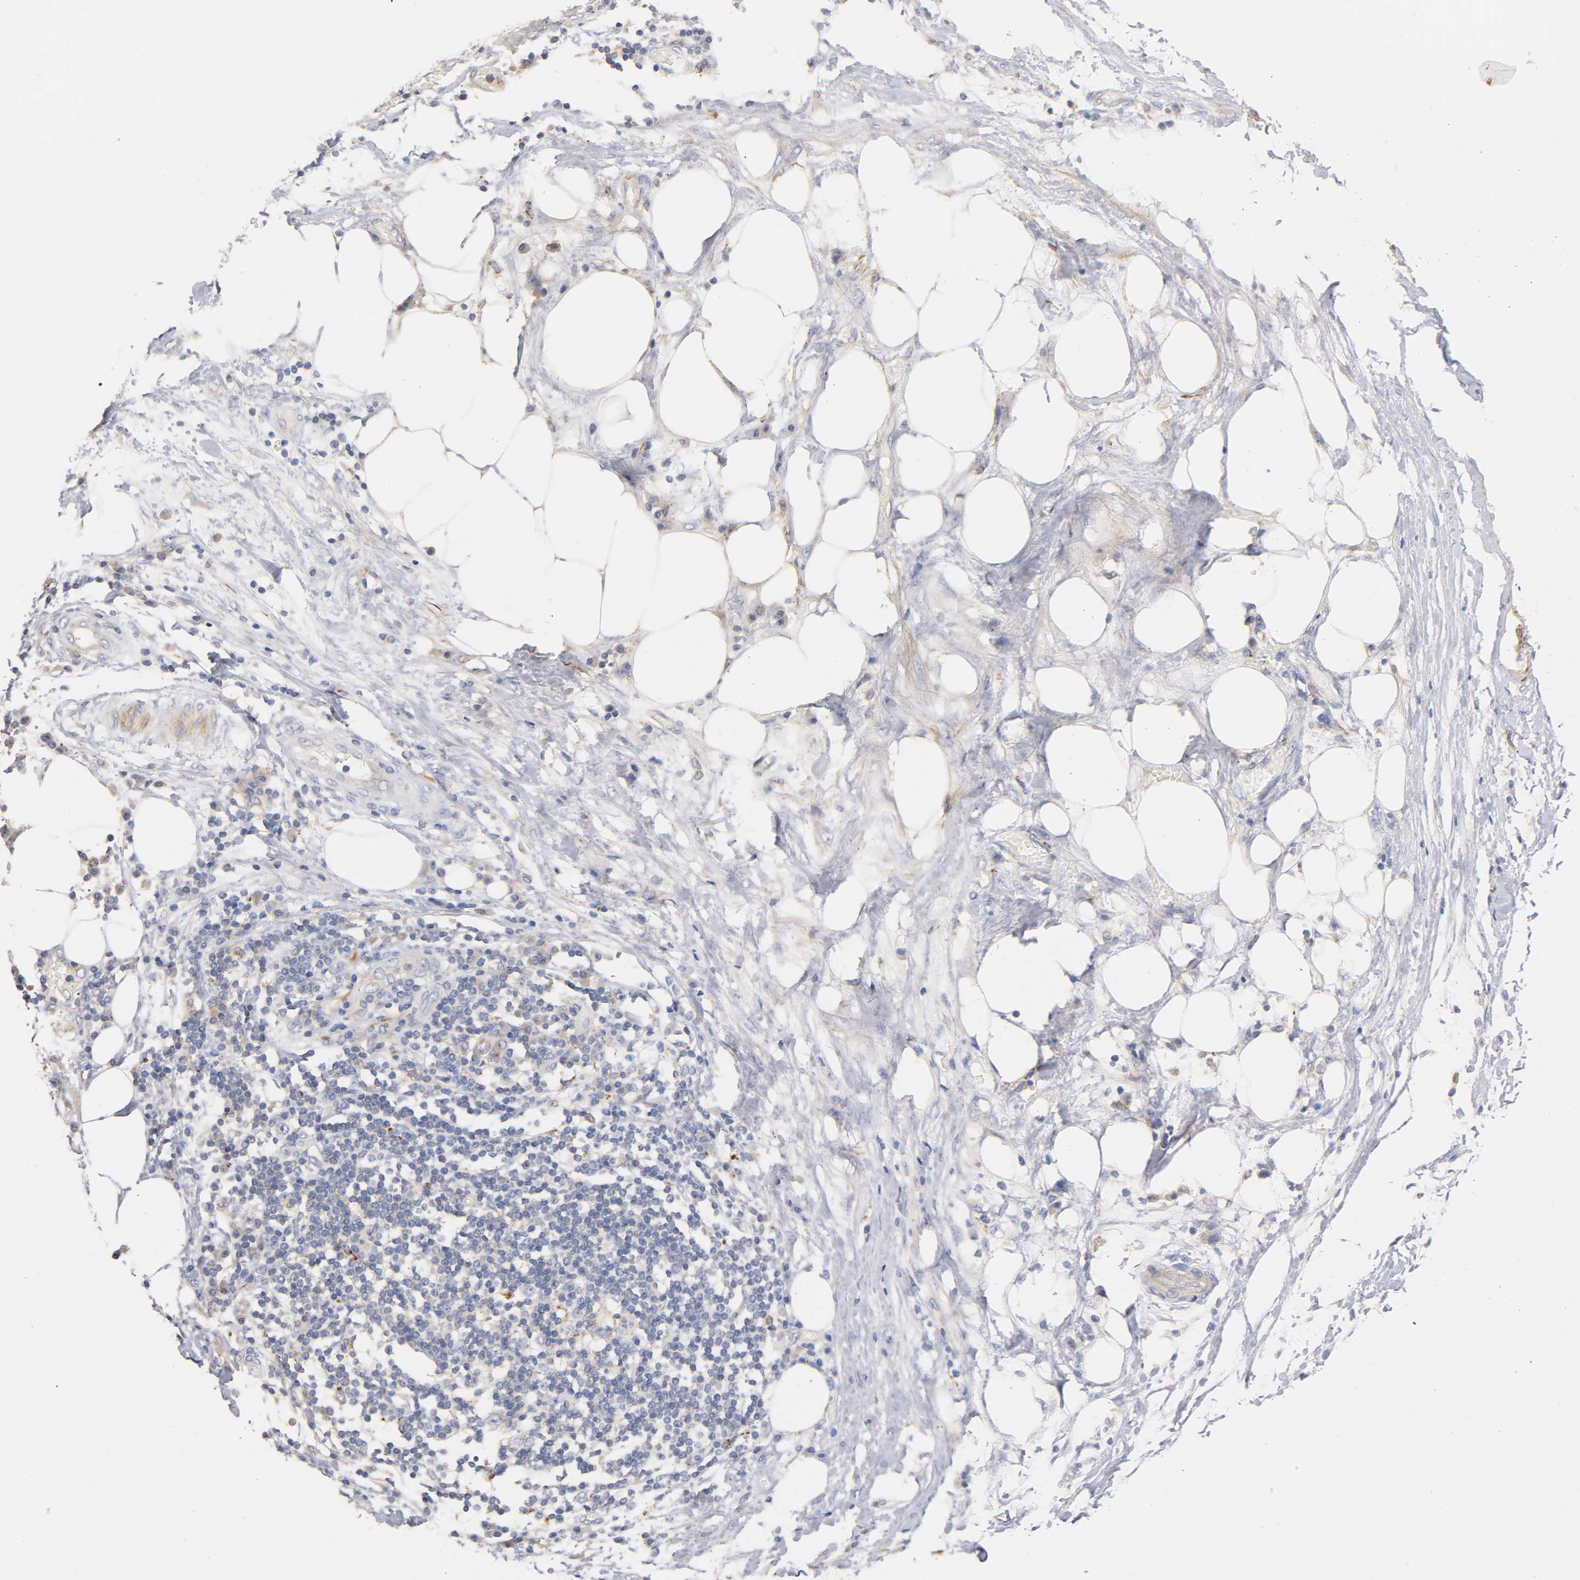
{"staining": {"intensity": "negative", "quantity": "none", "location": "none"}, "tissue": "lung cancer", "cell_type": "Tumor cells", "image_type": "cancer", "snomed": [{"axis": "morphology", "description": "Inflammation, NOS"}, {"axis": "morphology", "description": "Squamous cell carcinoma, NOS"}, {"axis": "topography", "description": "Lymph node"}, {"axis": "topography", "description": "Soft tissue"}, {"axis": "topography", "description": "Lung"}], "caption": "Protein analysis of lung squamous cell carcinoma displays no significant staining in tumor cells.", "gene": "SEMA5A", "patient": {"sex": "male", "age": 66}}